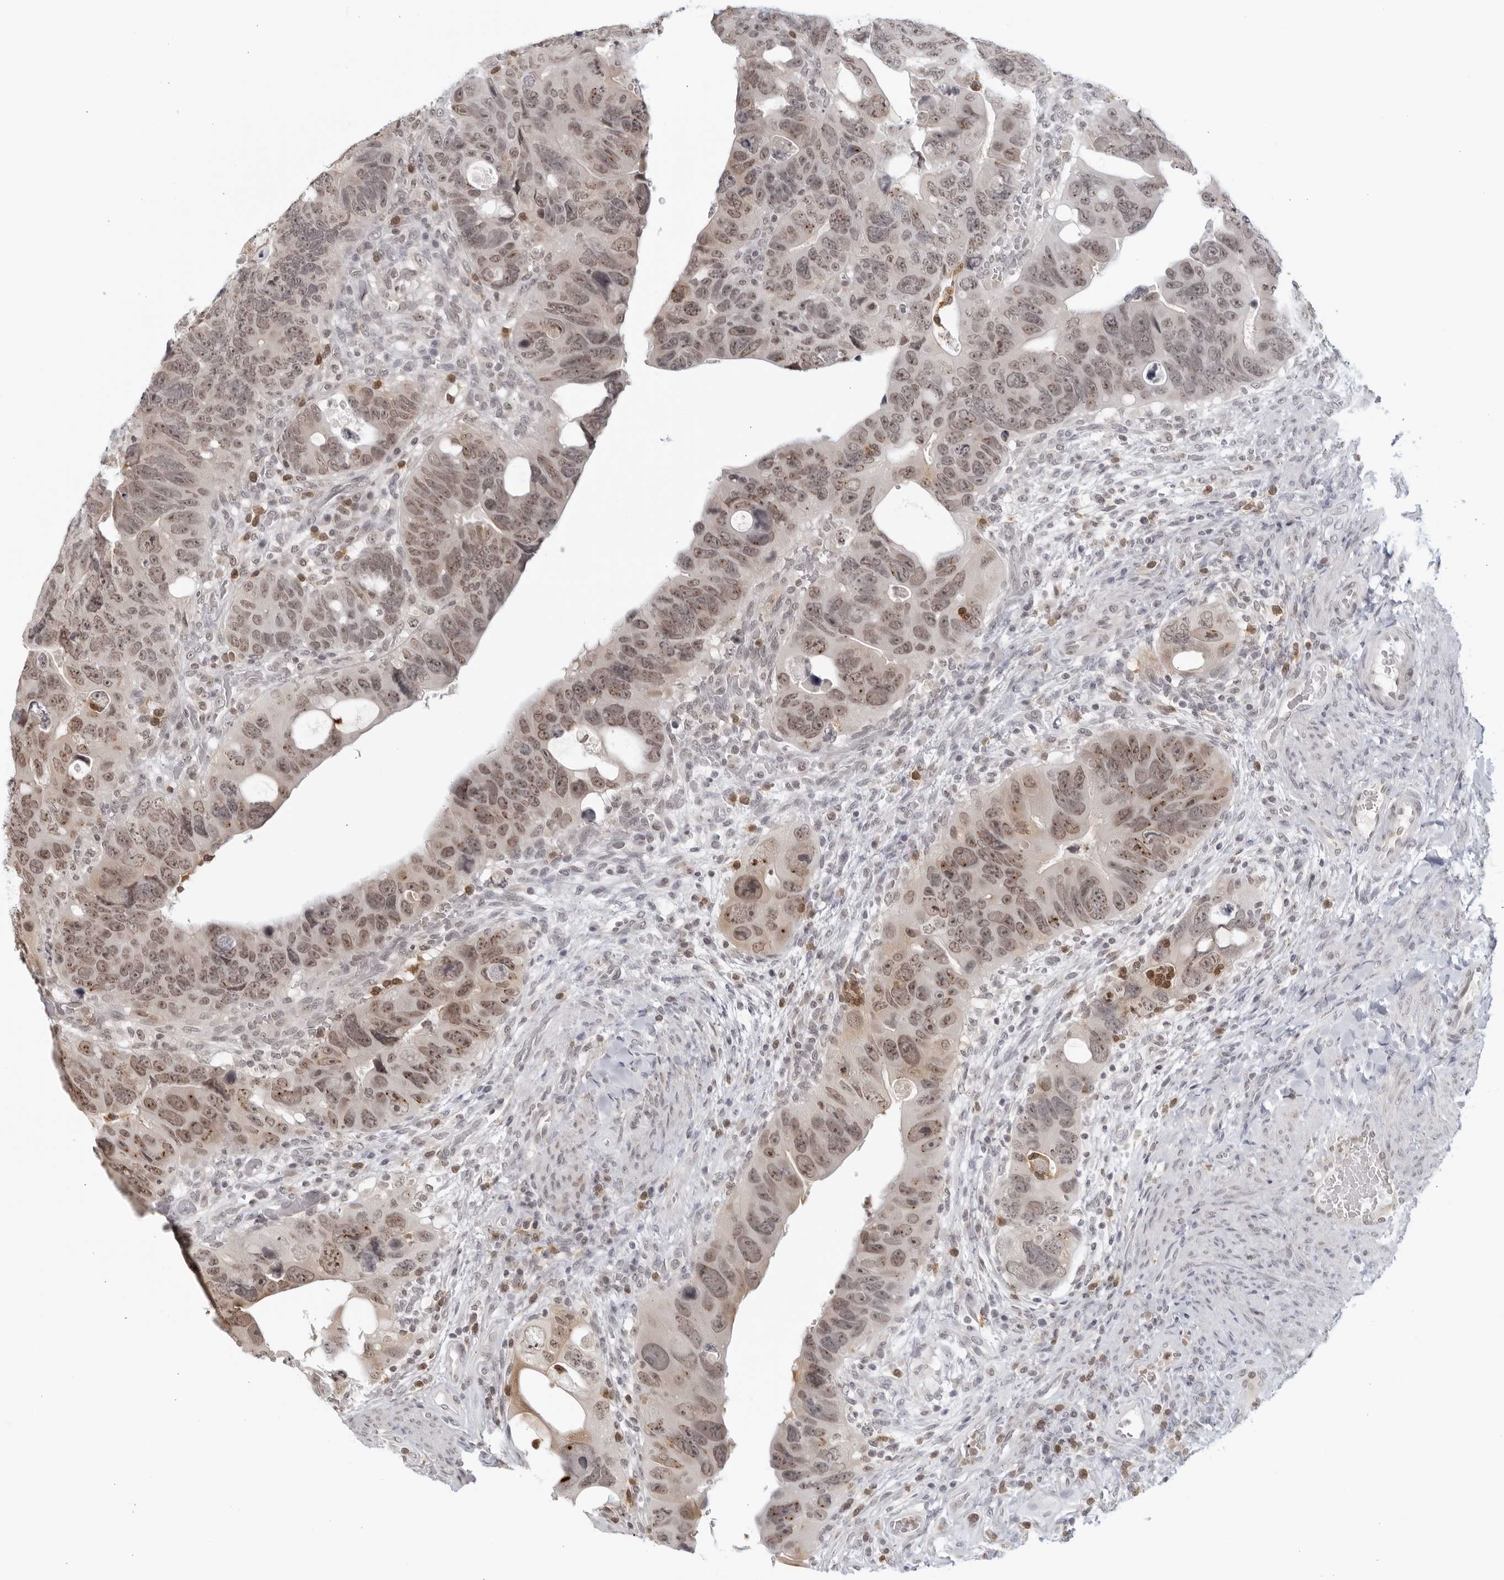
{"staining": {"intensity": "moderate", "quantity": "<25%", "location": "nuclear"}, "tissue": "colorectal cancer", "cell_type": "Tumor cells", "image_type": "cancer", "snomed": [{"axis": "morphology", "description": "Adenocarcinoma, NOS"}, {"axis": "topography", "description": "Rectum"}], "caption": "DAB (3,3'-diaminobenzidine) immunohistochemical staining of human colorectal cancer demonstrates moderate nuclear protein staining in about <25% of tumor cells.", "gene": "RAB11FIP3", "patient": {"sex": "male", "age": 59}}